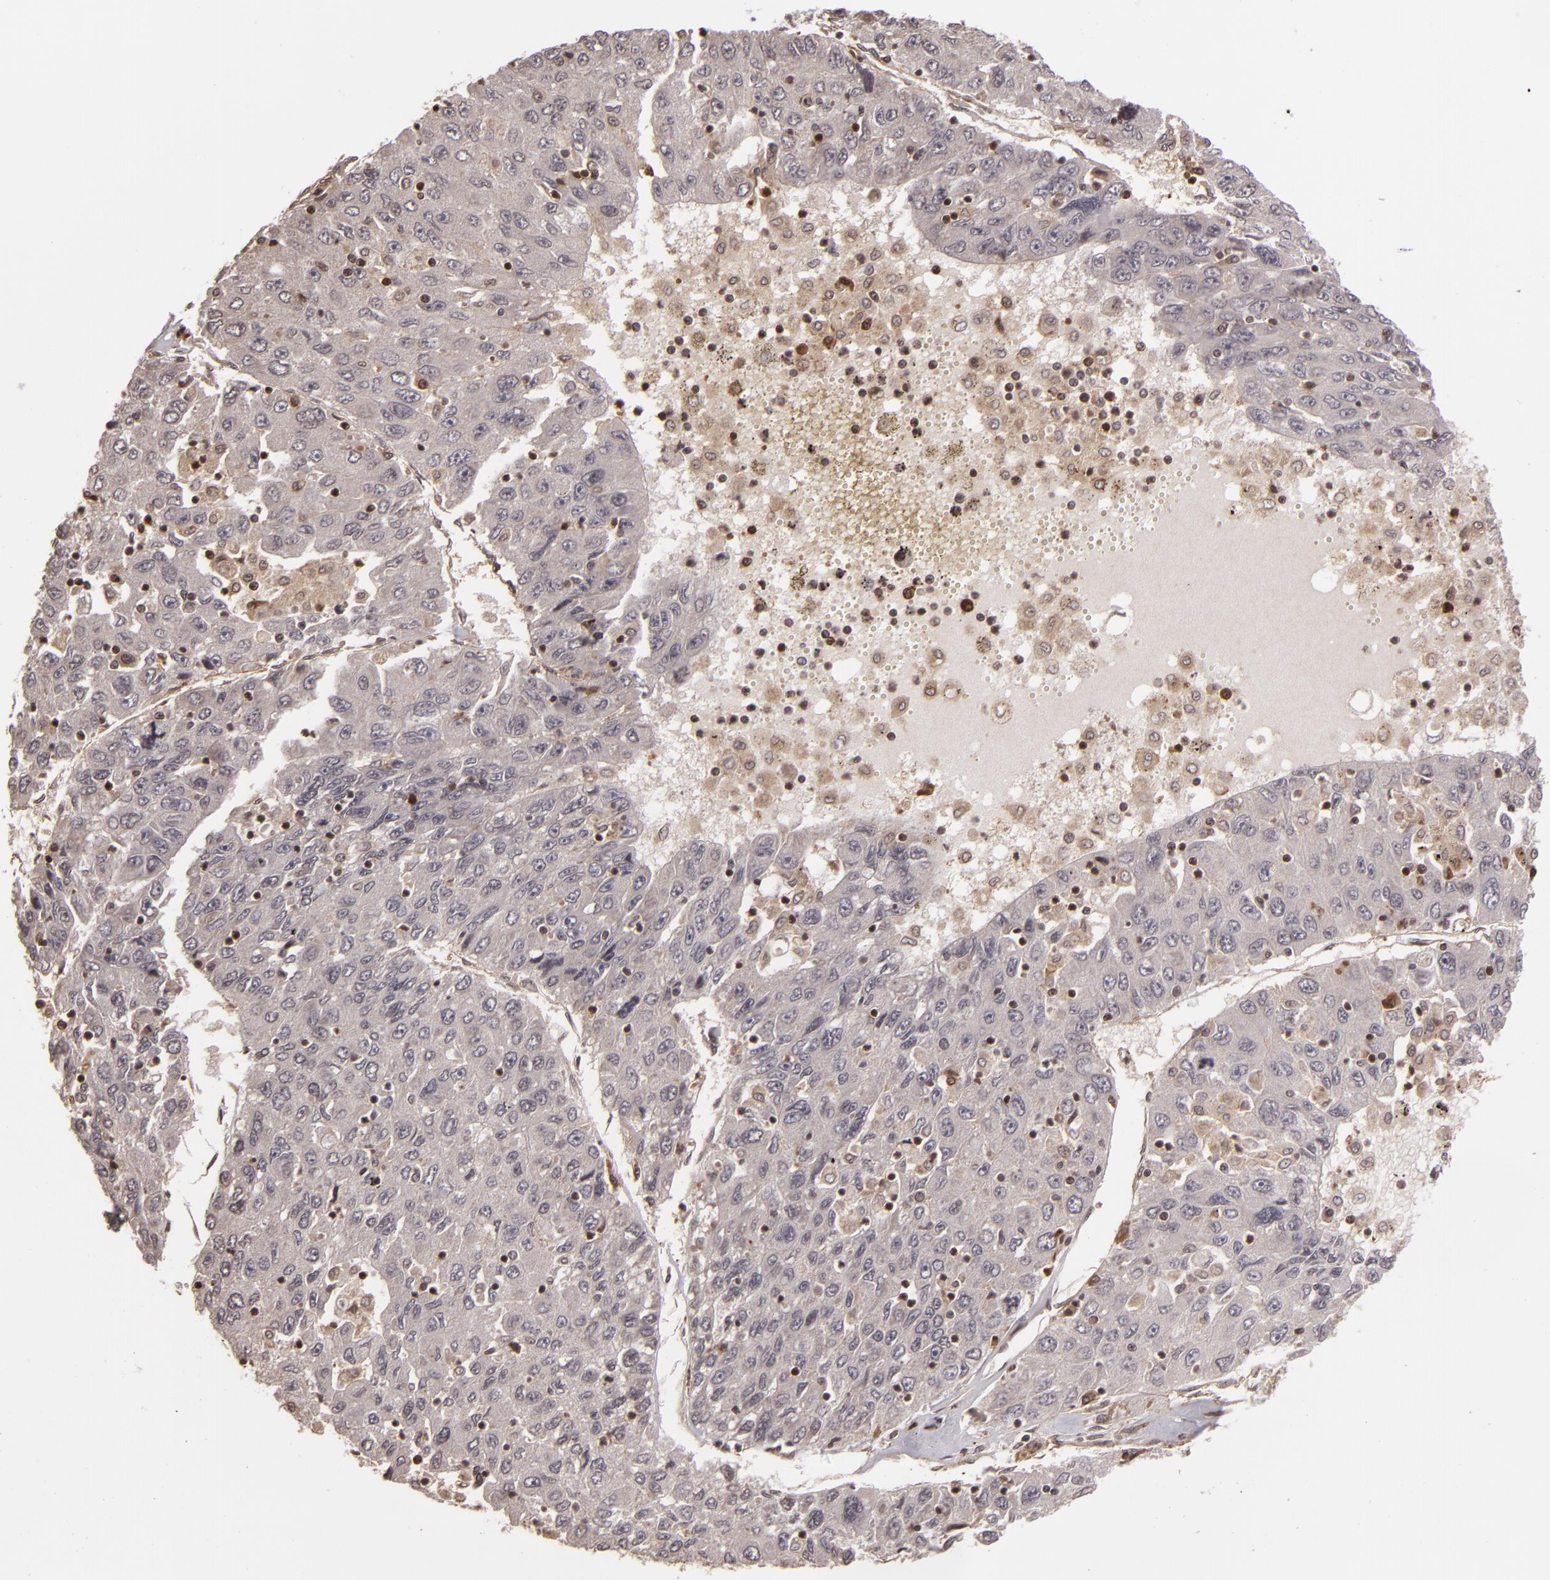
{"staining": {"intensity": "weak", "quantity": "<25%", "location": "cytoplasmic/membranous"}, "tissue": "liver cancer", "cell_type": "Tumor cells", "image_type": "cancer", "snomed": [{"axis": "morphology", "description": "Carcinoma, Hepatocellular, NOS"}, {"axis": "topography", "description": "Liver"}], "caption": "Human liver cancer stained for a protein using IHC shows no expression in tumor cells.", "gene": "ZBTB33", "patient": {"sex": "male", "age": 49}}